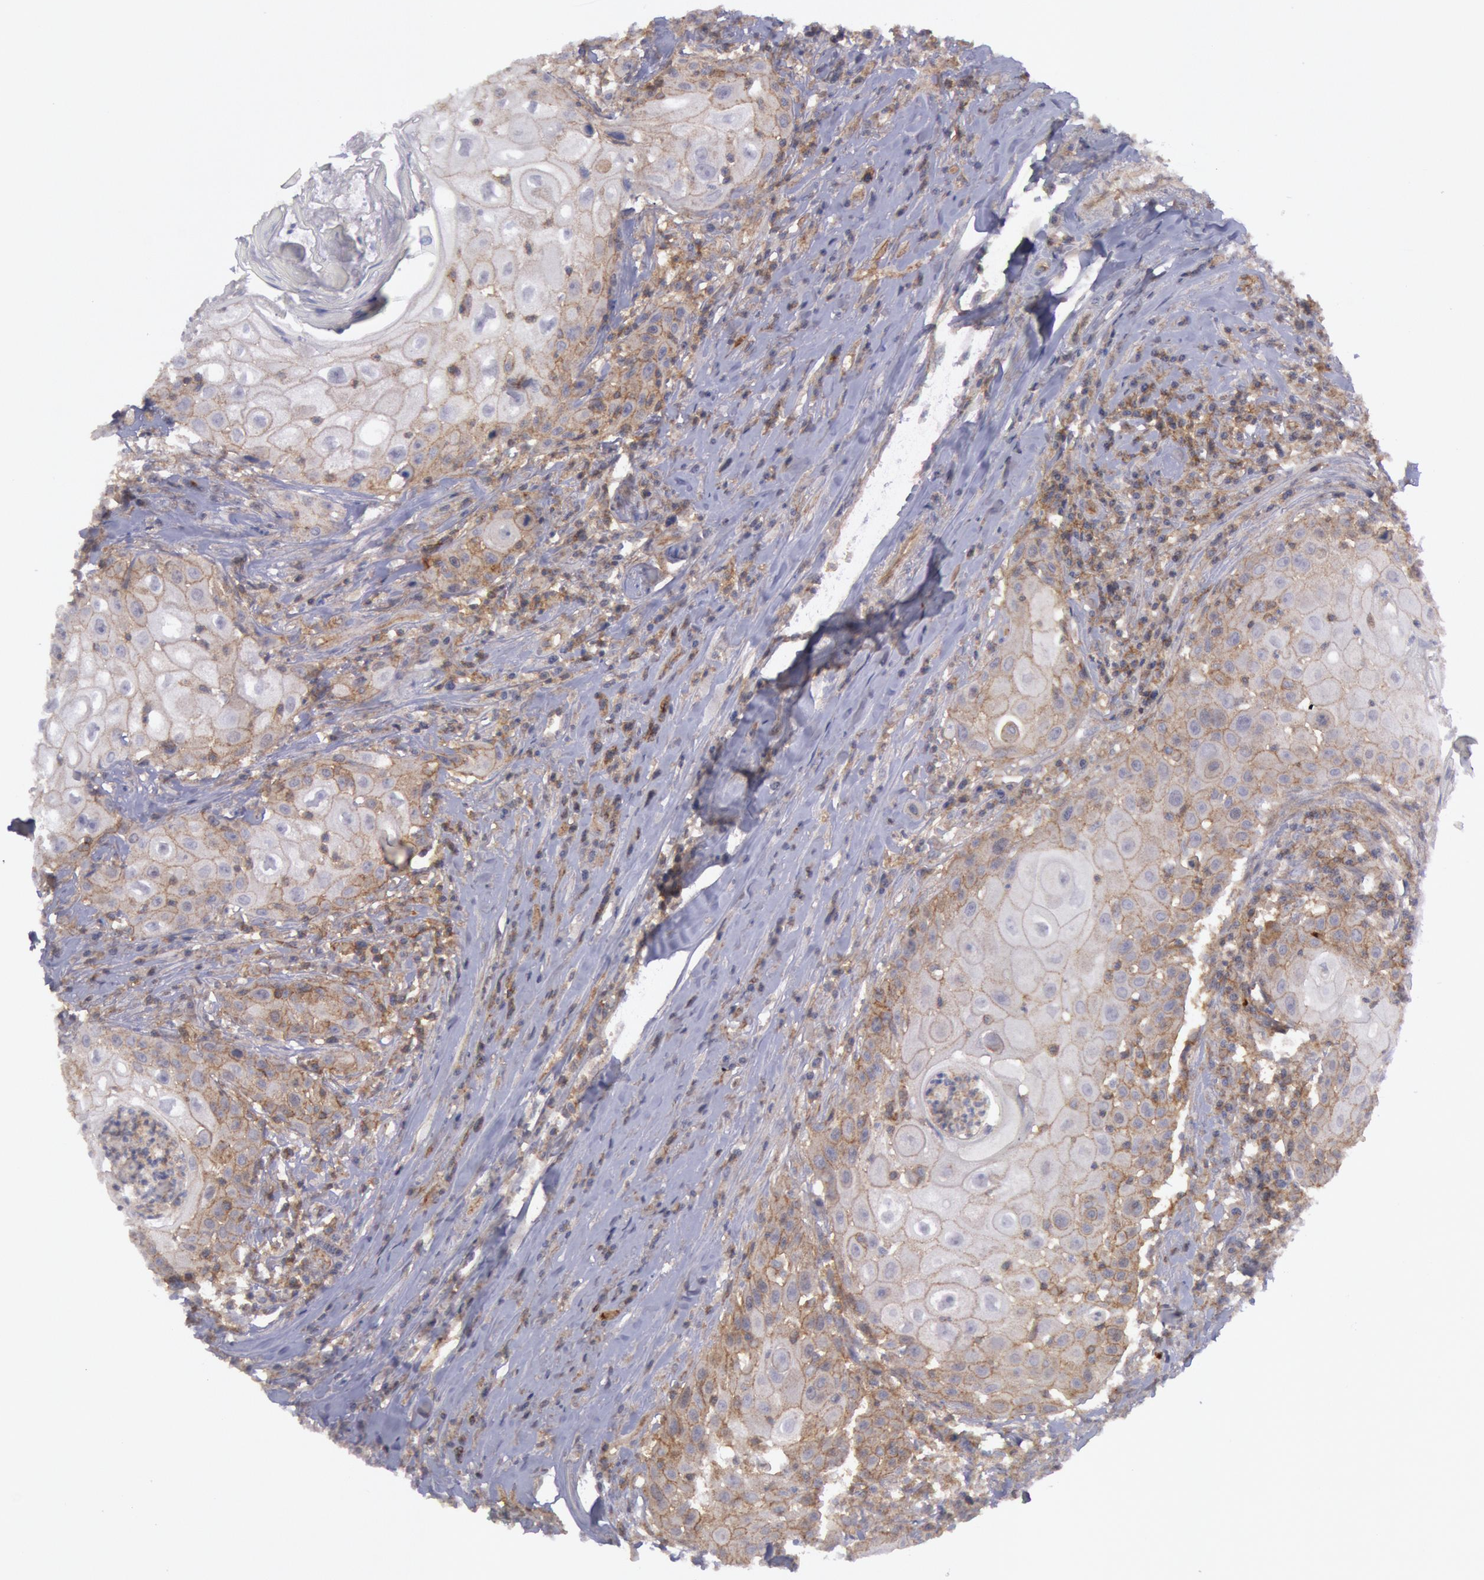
{"staining": {"intensity": "moderate", "quantity": "25%-75%", "location": "cytoplasmic/membranous"}, "tissue": "head and neck cancer", "cell_type": "Tumor cells", "image_type": "cancer", "snomed": [{"axis": "morphology", "description": "Squamous cell carcinoma, NOS"}, {"axis": "topography", "description": "Oral tissue"}, {"axis": "topography", "description": "Head-Neck"}], "caption": "Moderate cytoplasmic/membranous staining for a protein is seen in approximately 25%-75% of tumor cells of head and neck cancer (squamous cell carcinoma) using immunohistochemistry.", "gene": "STX4", "patient": {"sex": "female", "age": 82}}